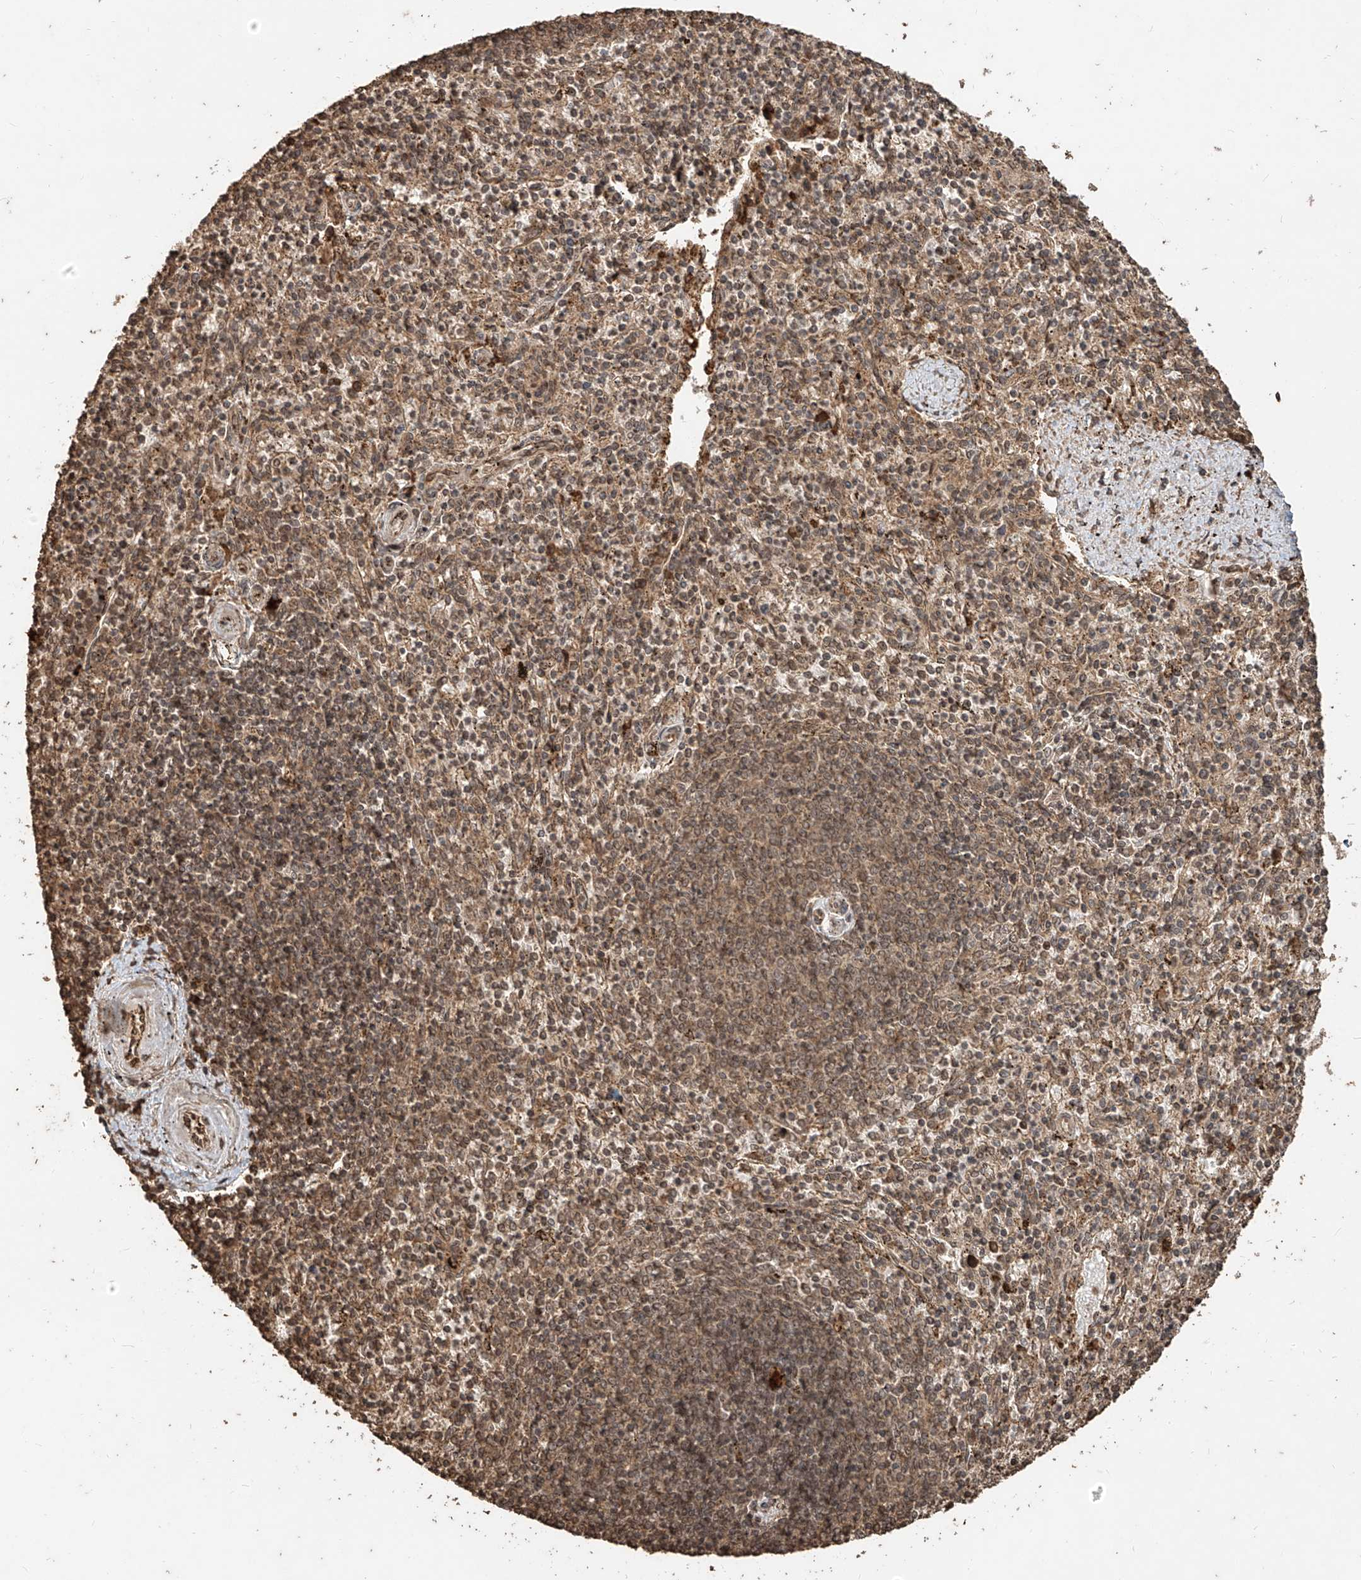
{"staining": {"intensity": "moderate", "quantity": ">75%", "location": "cytoplasmic/membranous,nuclear"}, "tissue": "spleen", "cell_type": "Cells in red pulp", "image_type": "normal", "snomed": [{"axis": "morphology", "description": "Normal tissue, NOS"}, {"axis": "topography", "description": "Spleen"}], "caption": "Immunohistochemistry staining of unremarkable spleen, which shows medium levels of moderate cytoplasmic/membranous,nuclear expression in about >75% of cells in red pulp indicating moderate cytoplasmic/membranous,nuclear protein positivity. The staining was performed using DAB (brown) for protein detection and nuclei were counterstained in hematoxylin (blue).", "gene": "ZNF660", "patient": {"sex": "male", "age": 72}}